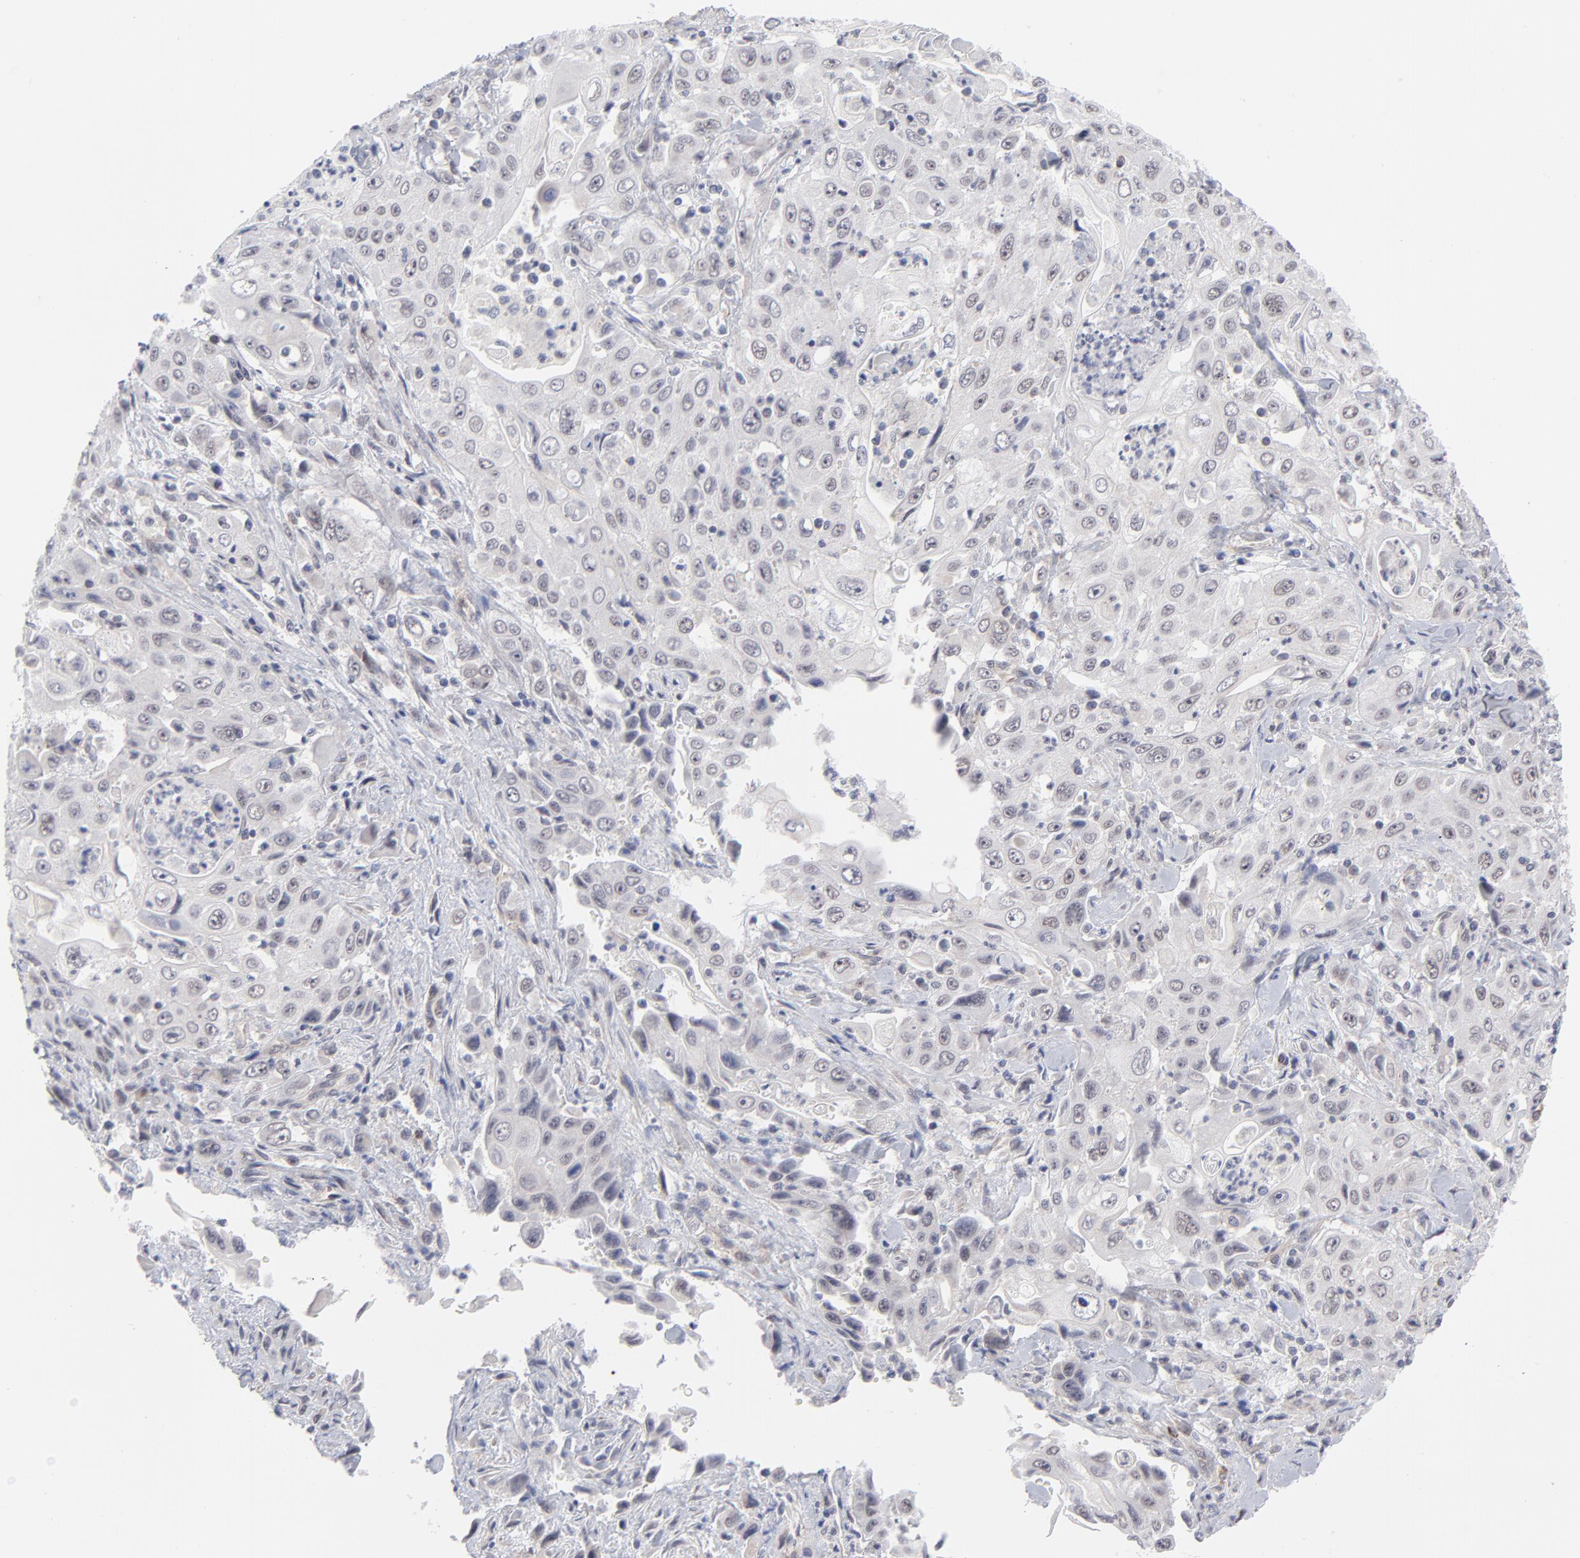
{"staining": {"intensity": "weak", "quantity": "25%-75%", "location": "cytoplasmic/membranous,nuclear"}, "tissue": "pancreatic cancer", "cell_type": "Tumor cells", "image_type": "cancer", "snomed": [{"axis": "morphology", "description": "Adenocarcinoma, NOS"}, {"axis": "topography", "description": "Pancreas"}], "caption": "Immunohistochemical staining of human adenocarcinoma (pancreatic) exhibits weak cytoplasmic/membranous and nuclear protein positivity in approximately 25%-75% of tumor cells.", "gene": "NBN", "patient": {"sex": "male", "age": 70}}